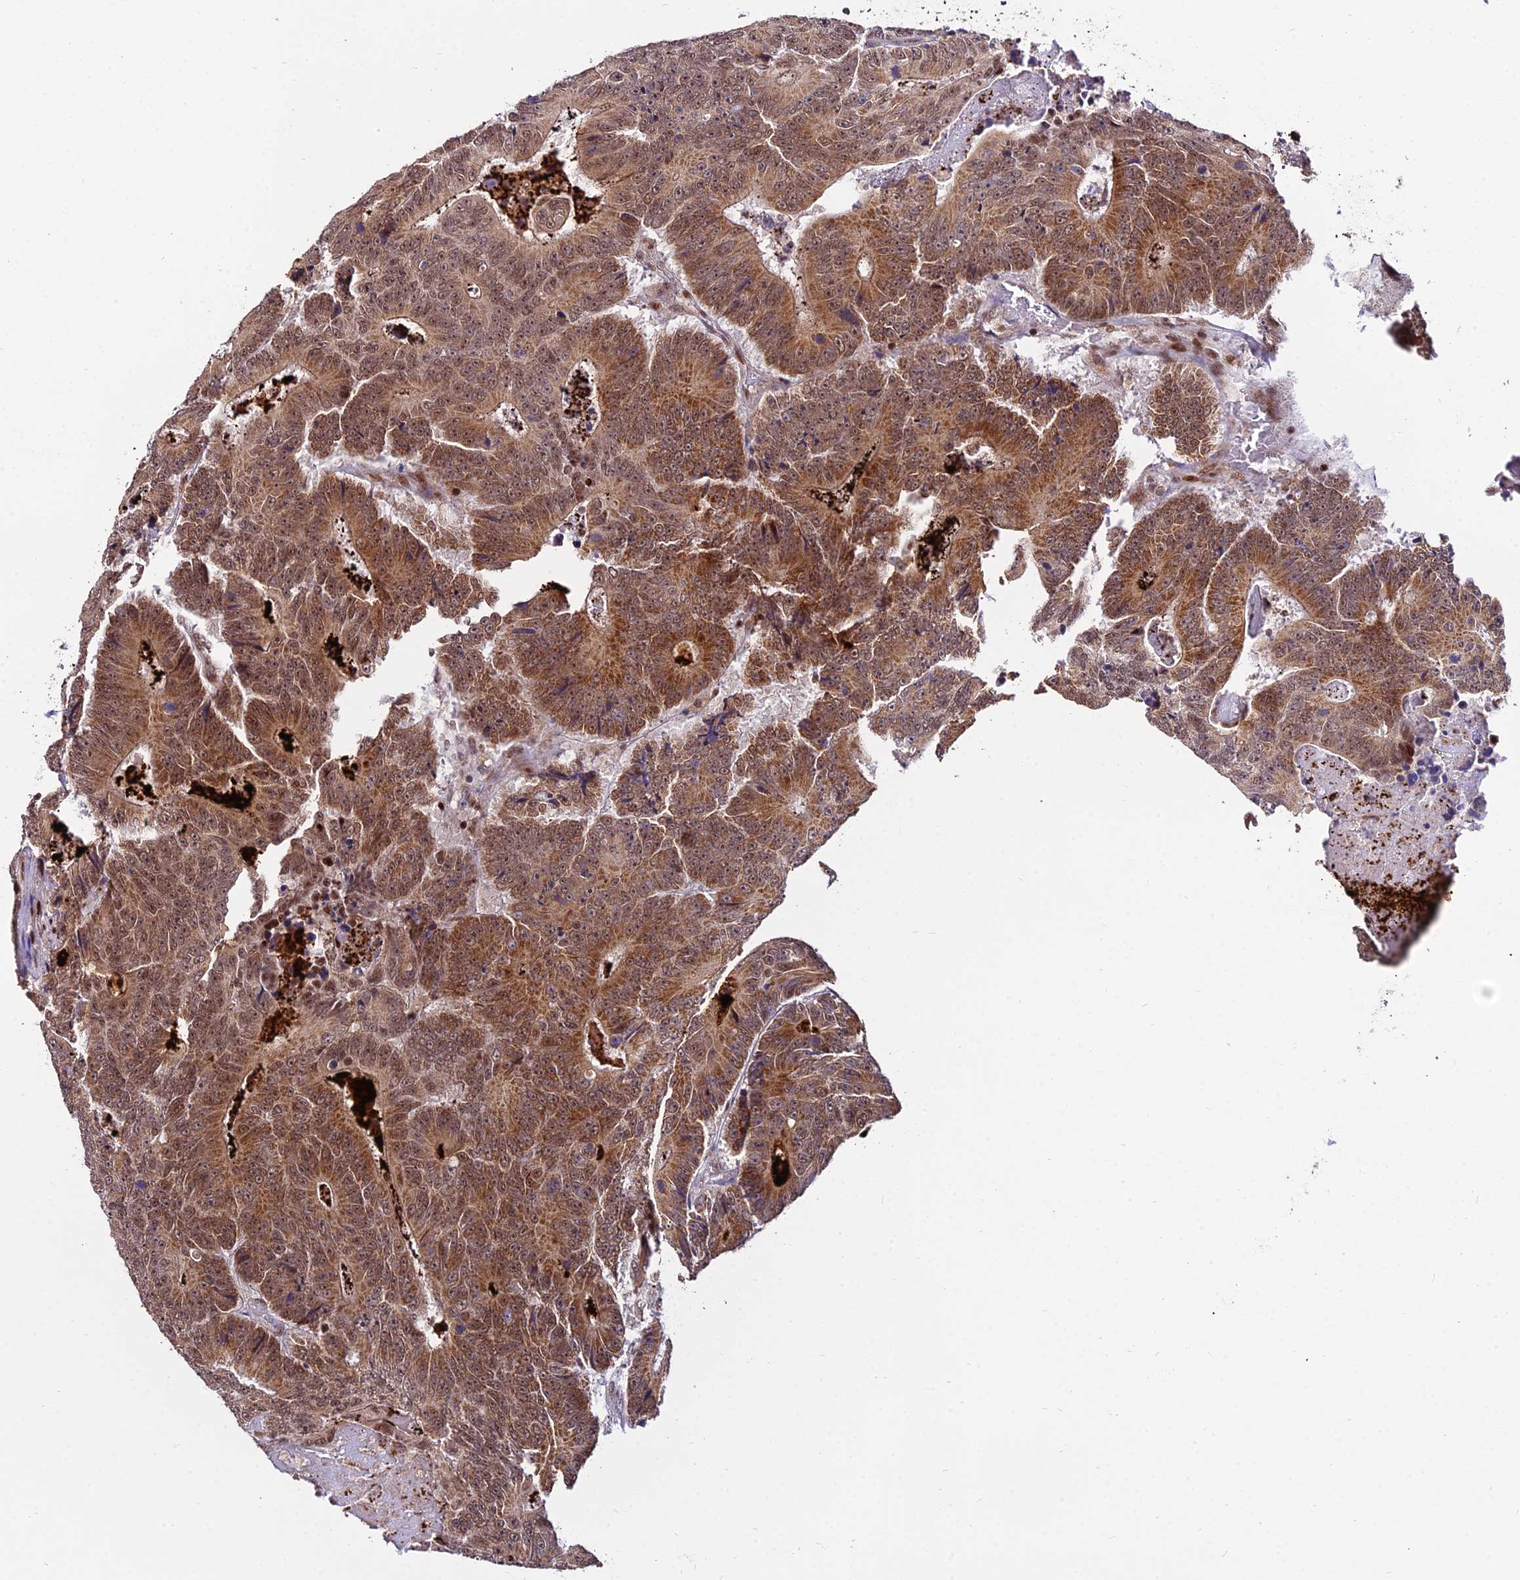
{"staining": {"intensity": "moderate", "quantity": ">75%", "location": "cytoplasmic/membranous,nuclear"}, "tissue": "colorectal cancer", "cell_type": "Tumor cells", "image_type": "cancer", "snomed": [{"axis": "morphology", "description": "Adenocarcinoma, NOS"}, {"axis": "topography", "description": "Colon"}], "caption": "High-magnification brightfield microscopy of adenocarcinoma (colorectal) stained with DAB (brown) and counterstained with hematoxylin (blue). tumor cells exhibit moderate cytoplasmic/membranous and nuclear staining is identified in approximately>75% of cells.", "gene": "CIB3", "patient": {"sex": "male", "age": 83}}